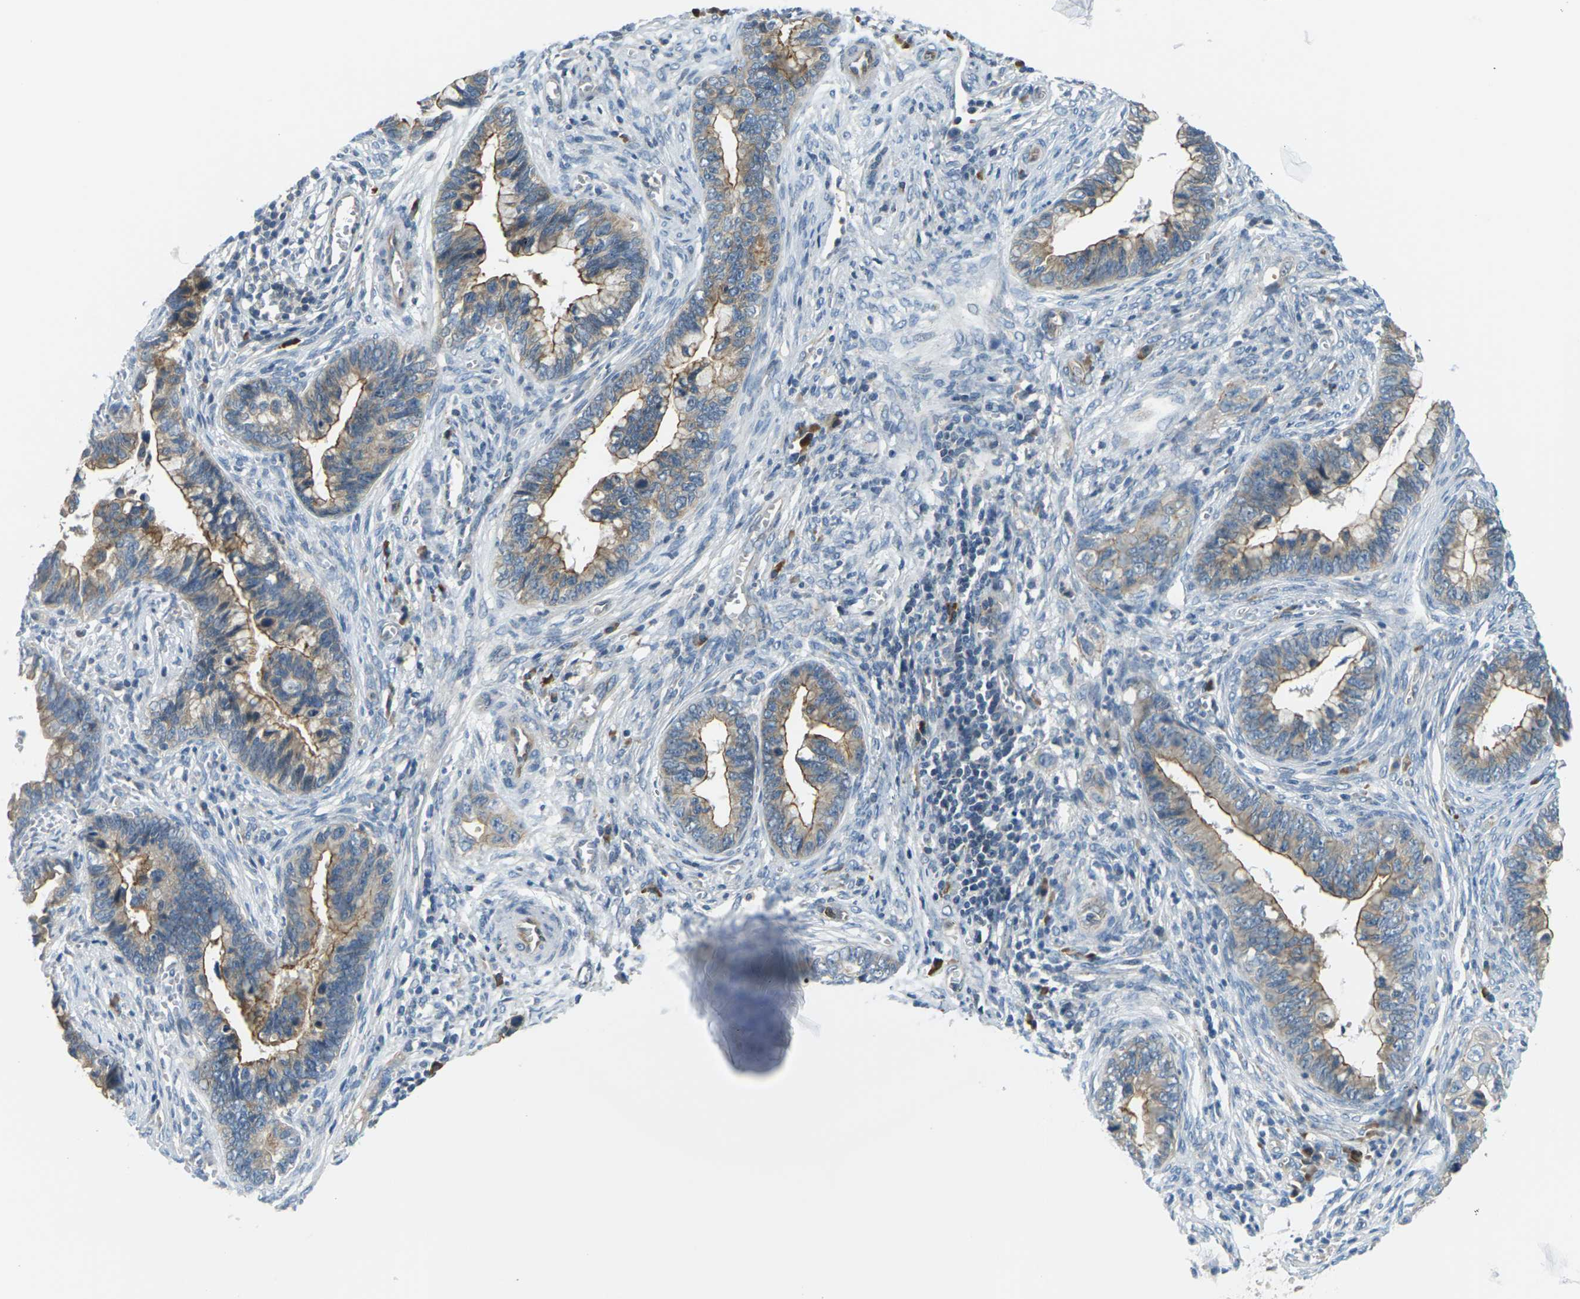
{"staining": {"intensity": "moderate", "quantity": ">75%", "location": "cytoplasmic/membranous"}, "tissue": "cervical cancer", "cell_type": "Tumor cells", "image_type": "cancer", "snomed": [{"axis": "morphology", "description": "Adenocarcinoma, NOS"}, {"axis": "topography", "description": "Cervix"}], "caption": "IHC (DAB (3,3'-diaminobenzidine)) staining of human cervical cancer (adenocarcinoma) shows moderate cytoplasmic/membranous protein staining in about >75% of tumor cells.", "gene": "SLC13A3", "patient": {"sex": "female", "age": 44}}